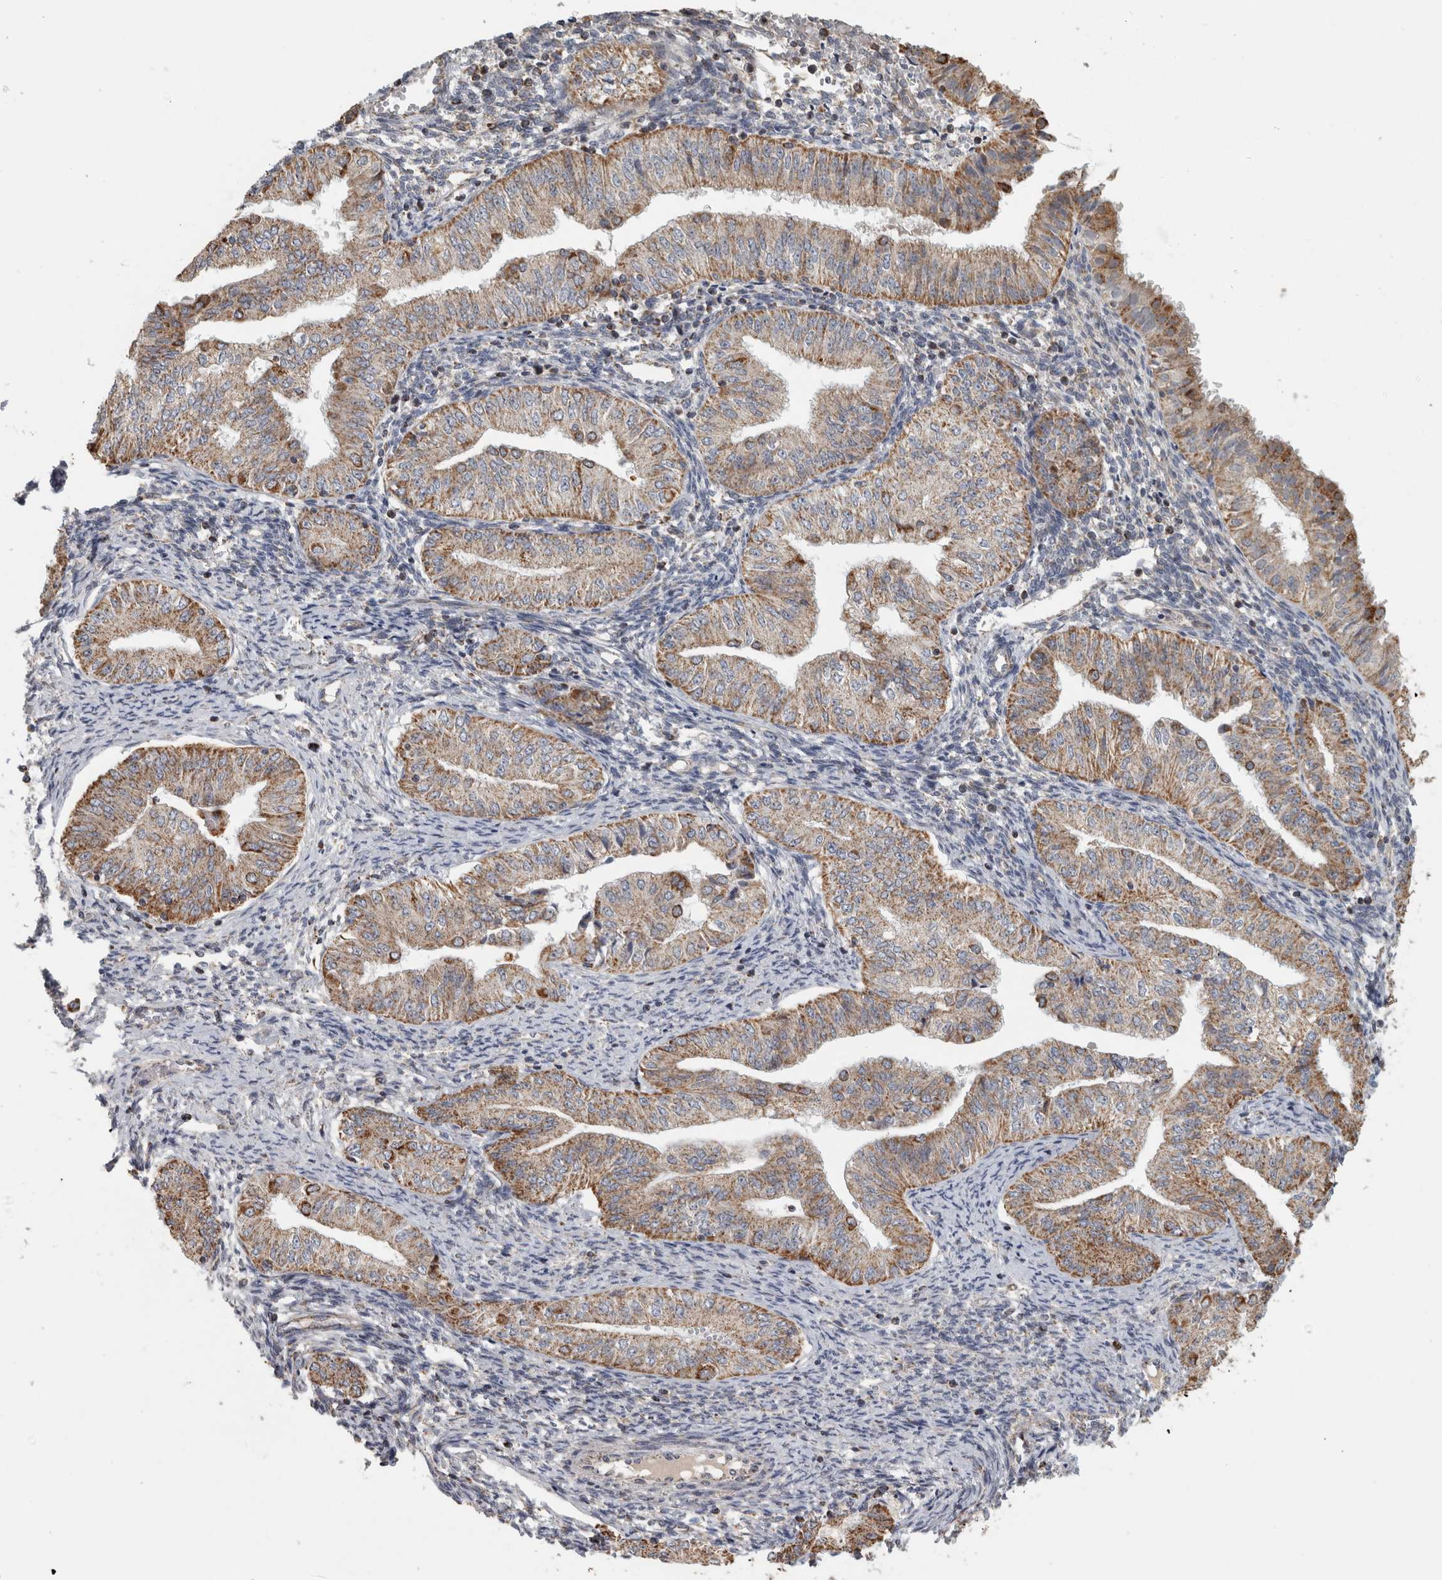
{"staining": {"intensity": "moderate", "quantity": ">75%", "location": "cytoplasmic/membranous"}, "tissue": "endometrial cancer", "cell_type": "Tumor cells", "image_type": "cancer", "snomed": [{"axis": "morphology", "description": "Normal tissue, NOS"}, {"axis": "morphology", "description": "Adenocarcinoma, NOS"}, {"axis": "topography", "description": "Endometrium"}], "caption": "This is a photomicrograph of immunohistochemistry staining of adenocarcinoma (endometrial), which shows moderate staining in the cytoplasmic/membranous of tumor cells.", "gene": "ST8SIA1", "patient": {"sex": "female", "age": 53}}